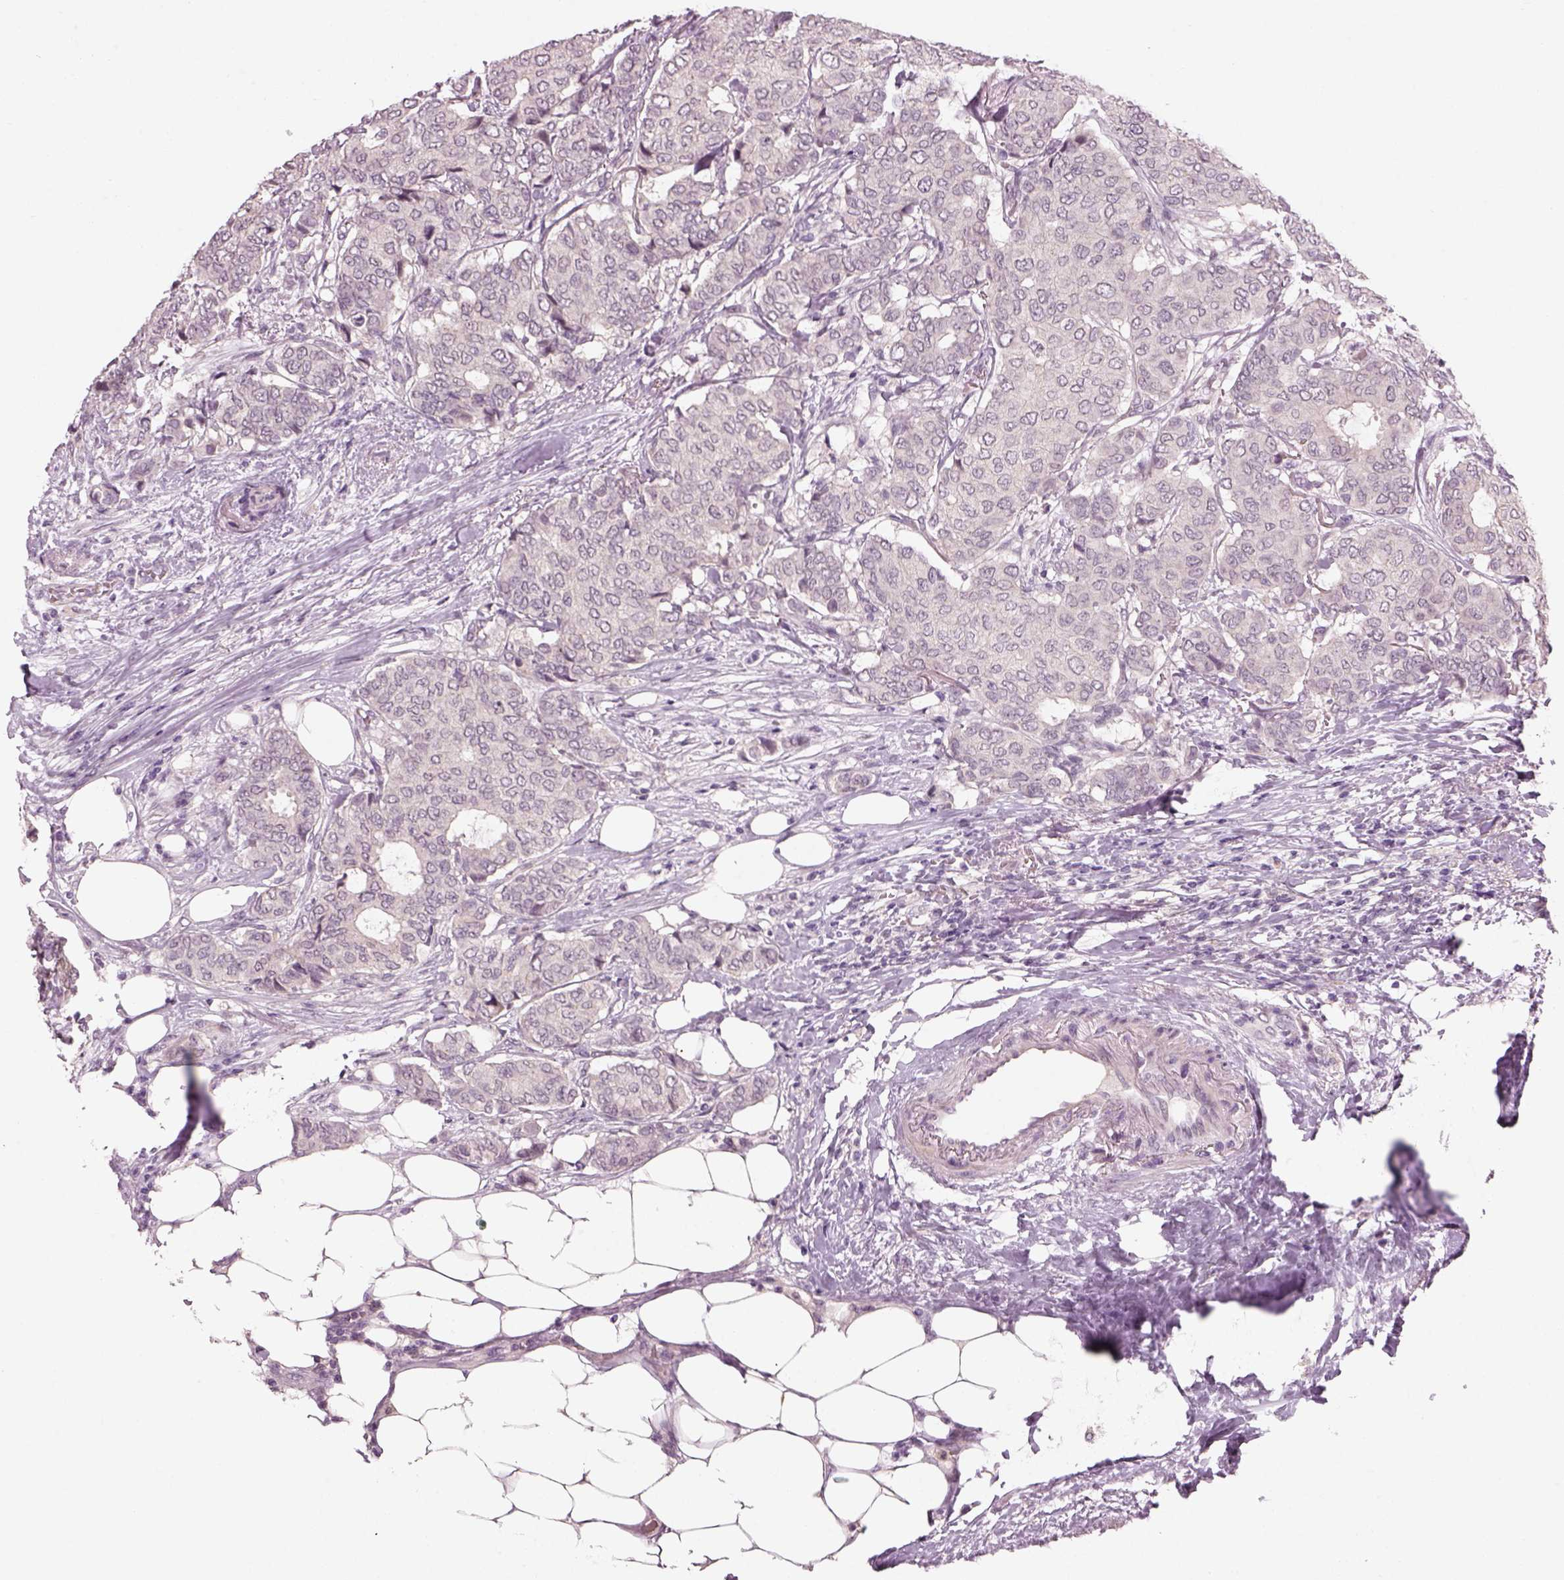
{"staining": {"intensity": "negative", "quantity": "none", "location": "none"}, "tissue": "breast cancer", "cell_type": "Tumor cells", "image_type": "cancer", "snomed": [{"axis": "morphology", "description": "Duct carcinoma"}, {"axis": "topography", "description": "Breast"}], "caption": "Tumor cells show no significant protein staining in breast cancer.", "gene": "GDNF", "patient": {"sex": "female", "age": 75}}